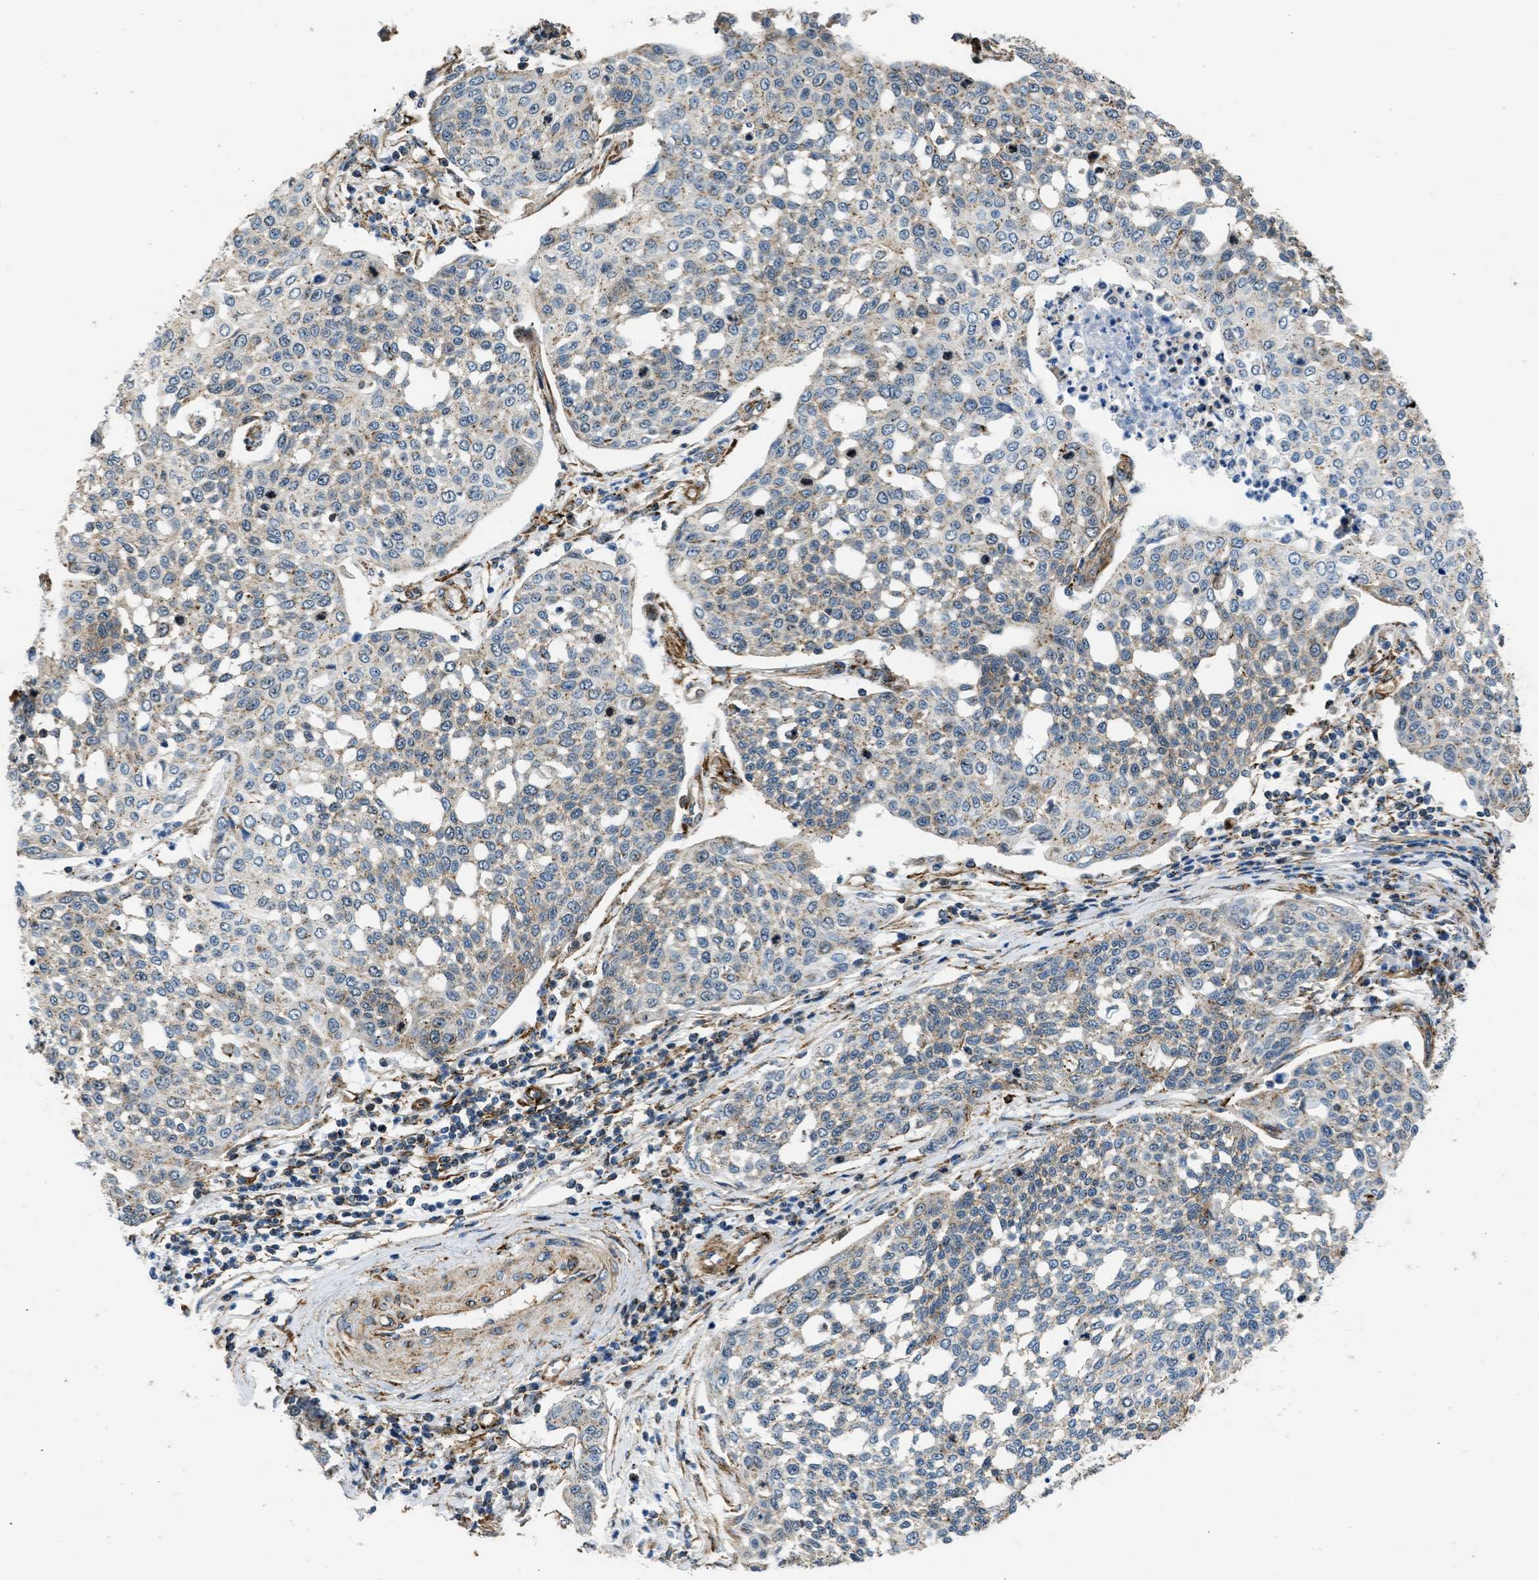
{"staining": {"intensity": "moderate", "quantity": "25%-75%", "location": "cytoplasmic/membranous"}, "tissue": "cervical cancer", "cell_type": "Tumor cells", "image_type": "cancer", "snomed": [{"axis": "morphology", "description": "Squamous cell carcinoma, NOS"}, {"axis": "topography", "description": "Cervix"}], "caption": "IHC micrograph of neoplastic tissue: cervical squamous cell carcinoma stained using immunohistochemistry (IHC) displays medium levels of moderate protein expression localized specifically in the cytoplasmic/membranous of tumor cells, appearing as a cytoplasmic/membranous brown color.", "gene": "SEPTIN2", "patient": {"sex": "female", "age": 34}}